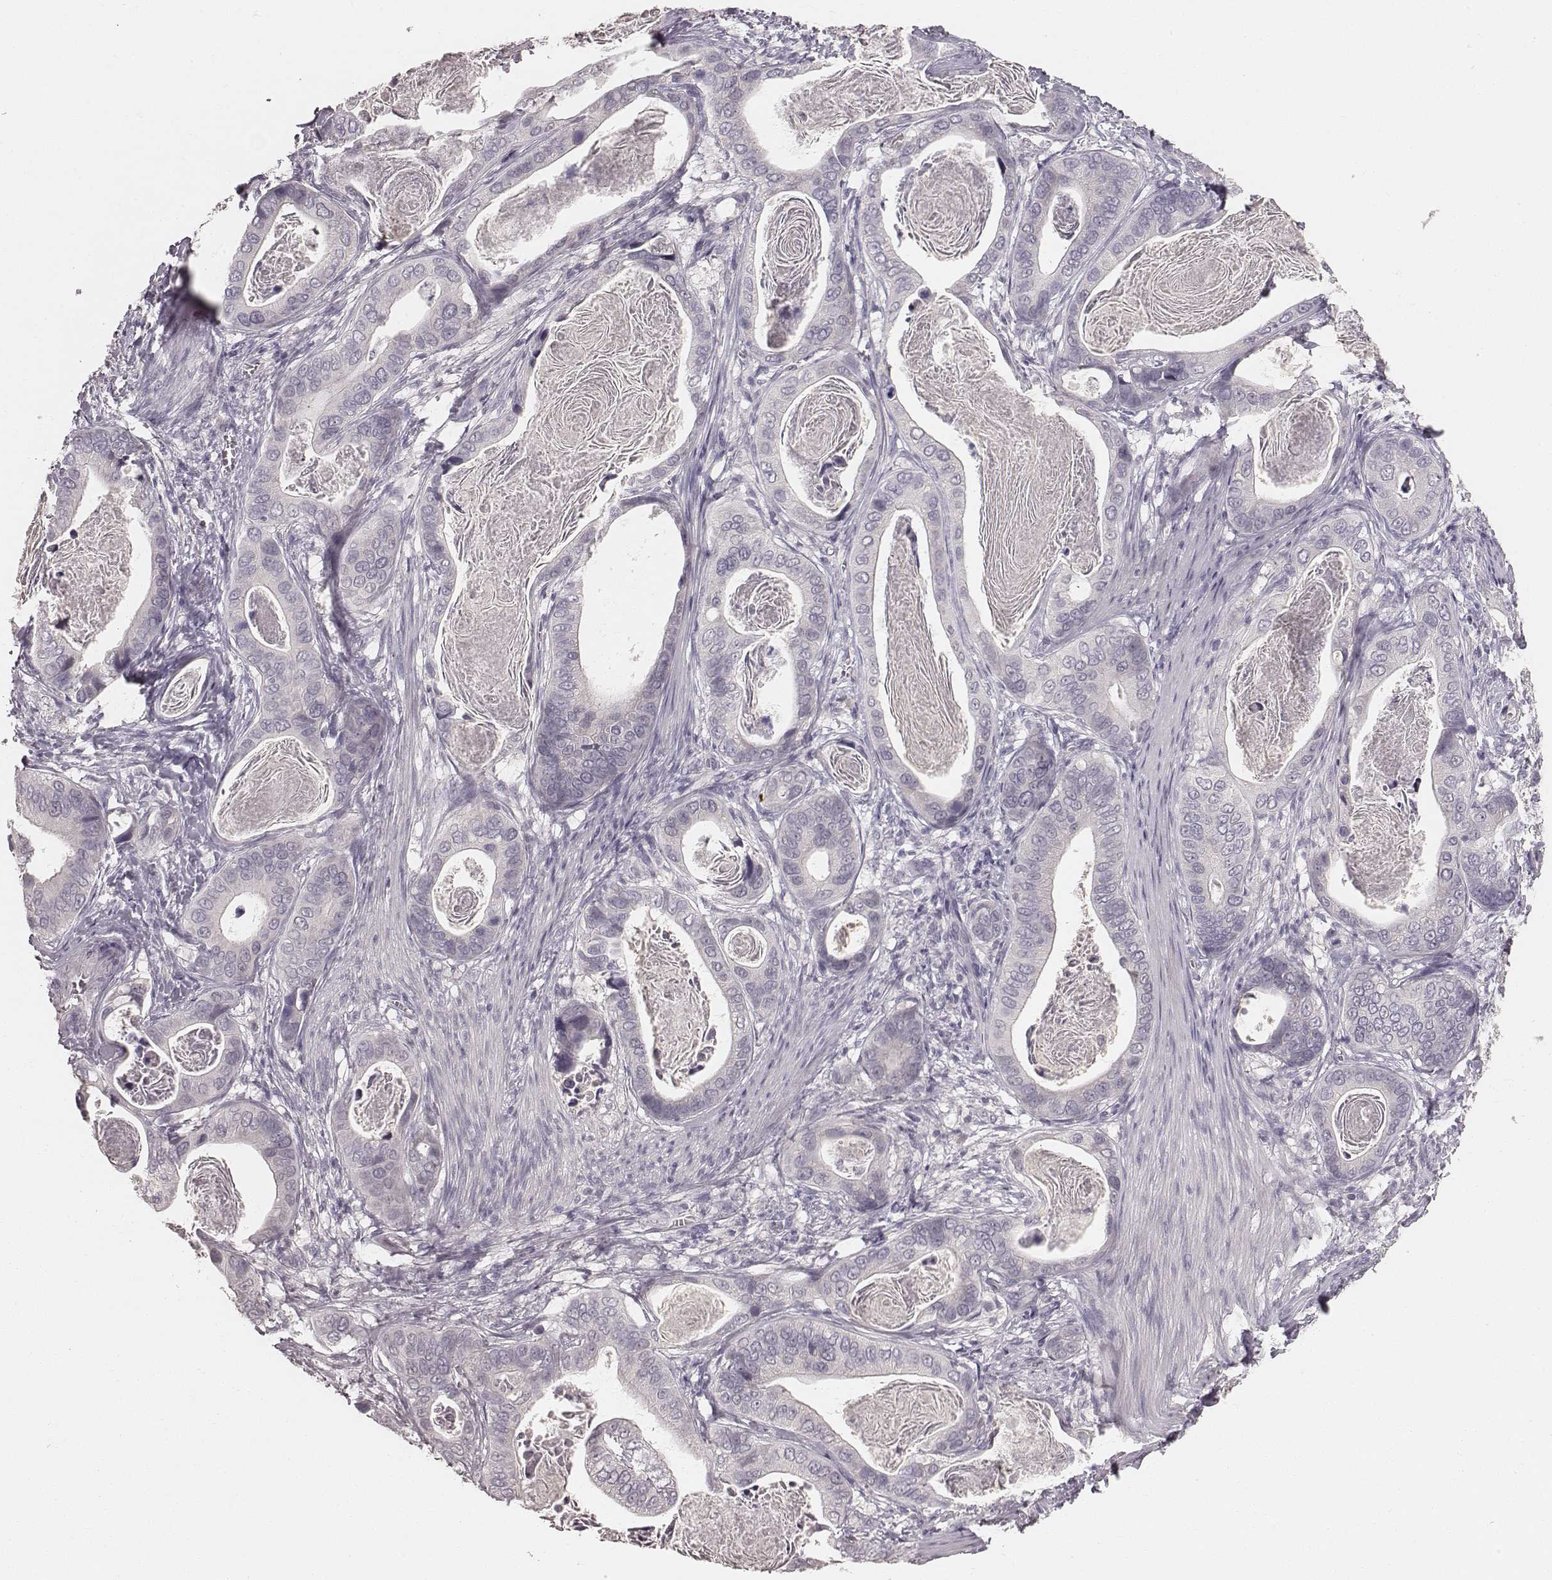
{"staining": {"intensity": "negative", "quantity": "none", "location": "none"}, "tissue": "stomach cancer", "cell_type": "Tumor cells", "image_type": "cancer", "snomed": [{"axis": "morphology", "description": "Adenocarcinoma, NOS"}, {"axis": "topography", "description": "Stomach"}], "caption": "IHC photomicrograph of neoplastic tissue: human adenocarcinoma (stomach) stained with DAB (3,3'-diaminobenzidine) demonstrates no significant protein positivity in tumor cells.", "gene": "LY6K", "patient": {"sex": "male", "age": 84}}